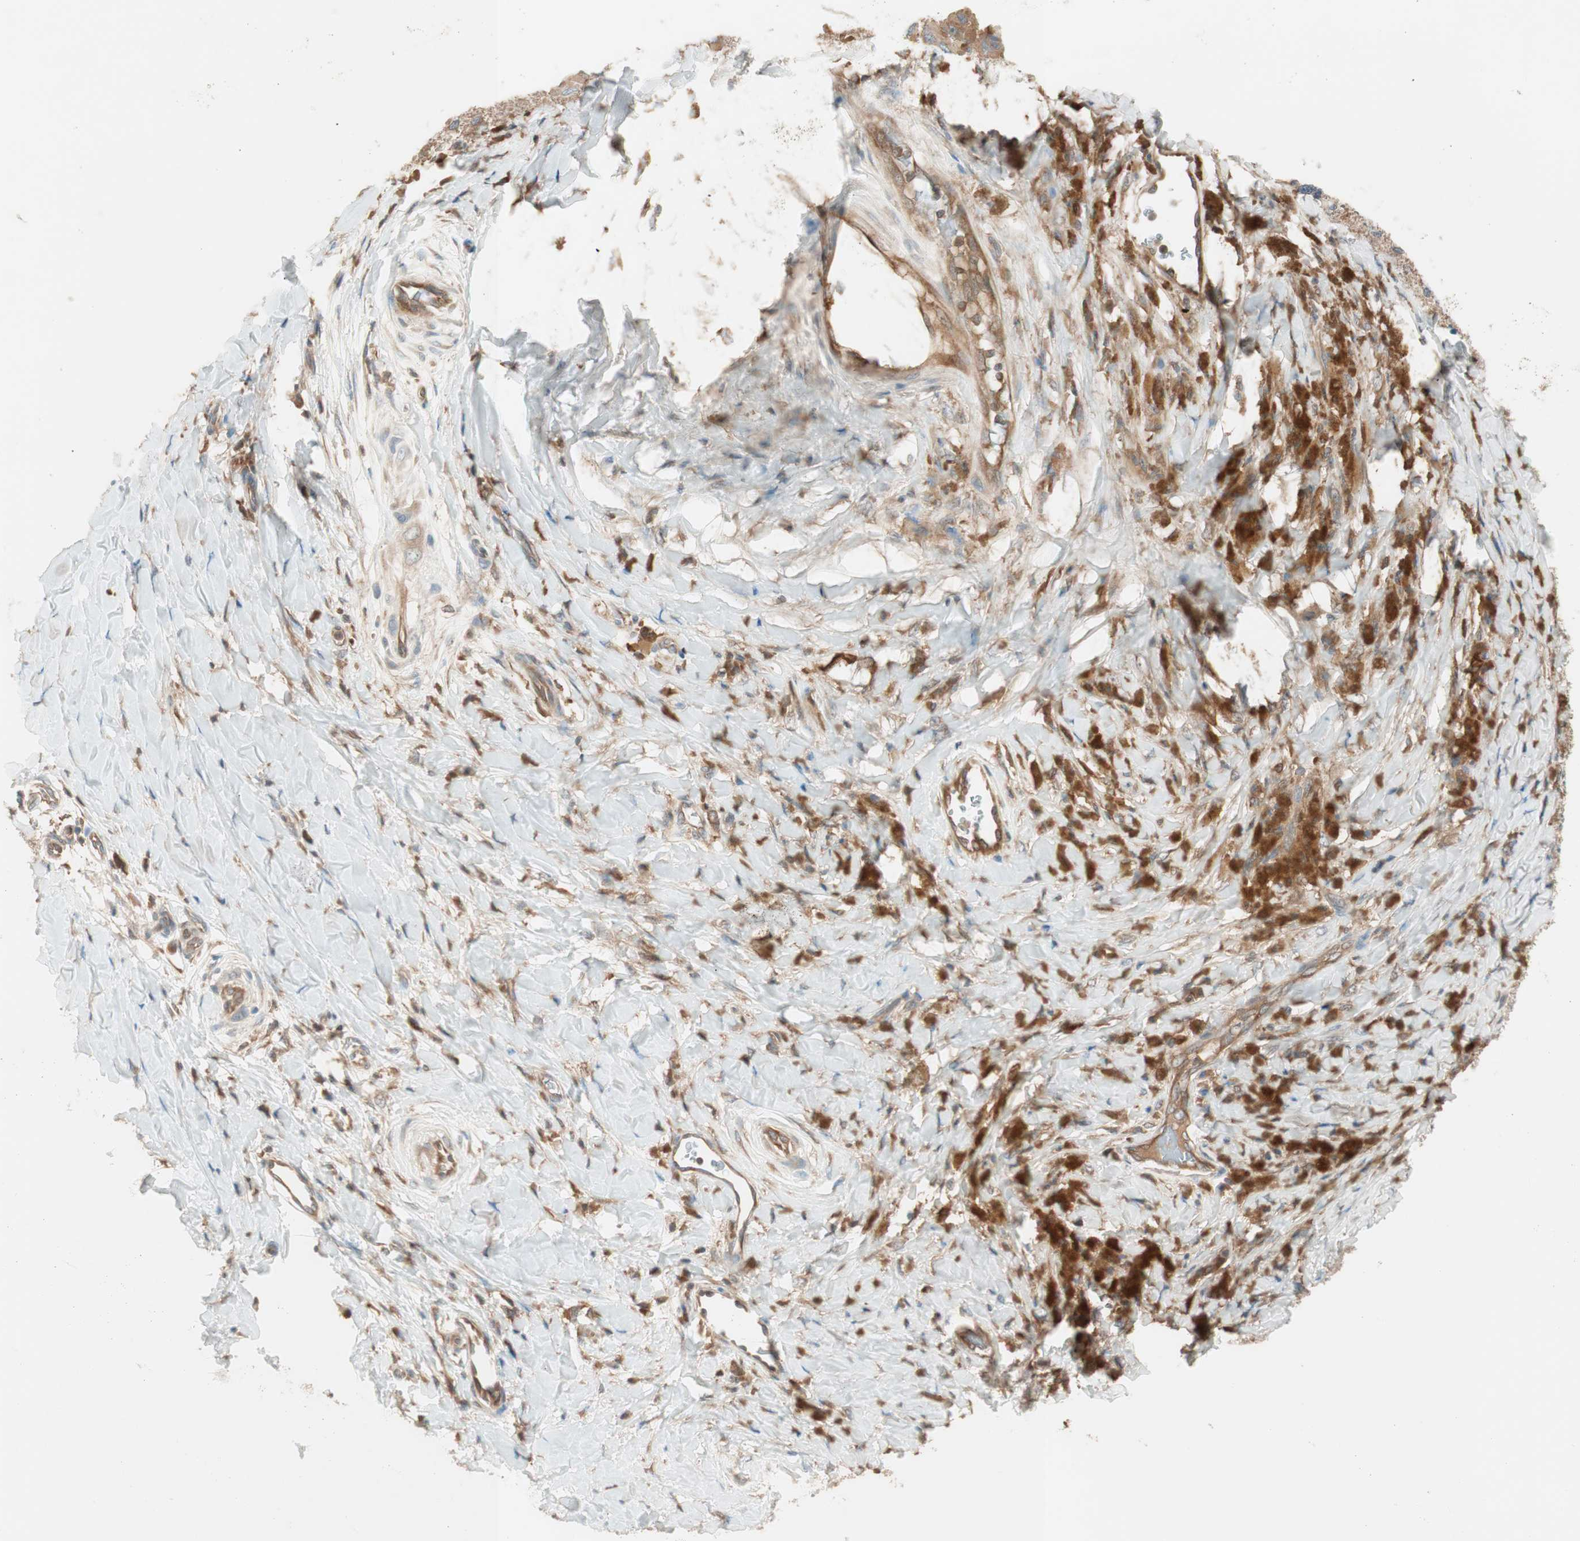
{"staining": {"intensity": "moderate", "quantity": ">75%", "location": "cytoplasmic/membranous"}, "tissue": "melanoma", "cell_type": "Tumor cells", "image_type": "cancer", "snomed": [{"axis": "morphology", "description": "Malignant melanoma, NOS"}, {"axis": "topography", "description": "Skin"}], "caption": "A high-resolution histopathology image shows immunohistochemistry staining of melanoma, which shows moderate cytoplasmic/membranous expression in about >75% of tumor cells.", "gene": "GALT", "patient": {"sex": "female", "age": 73}}